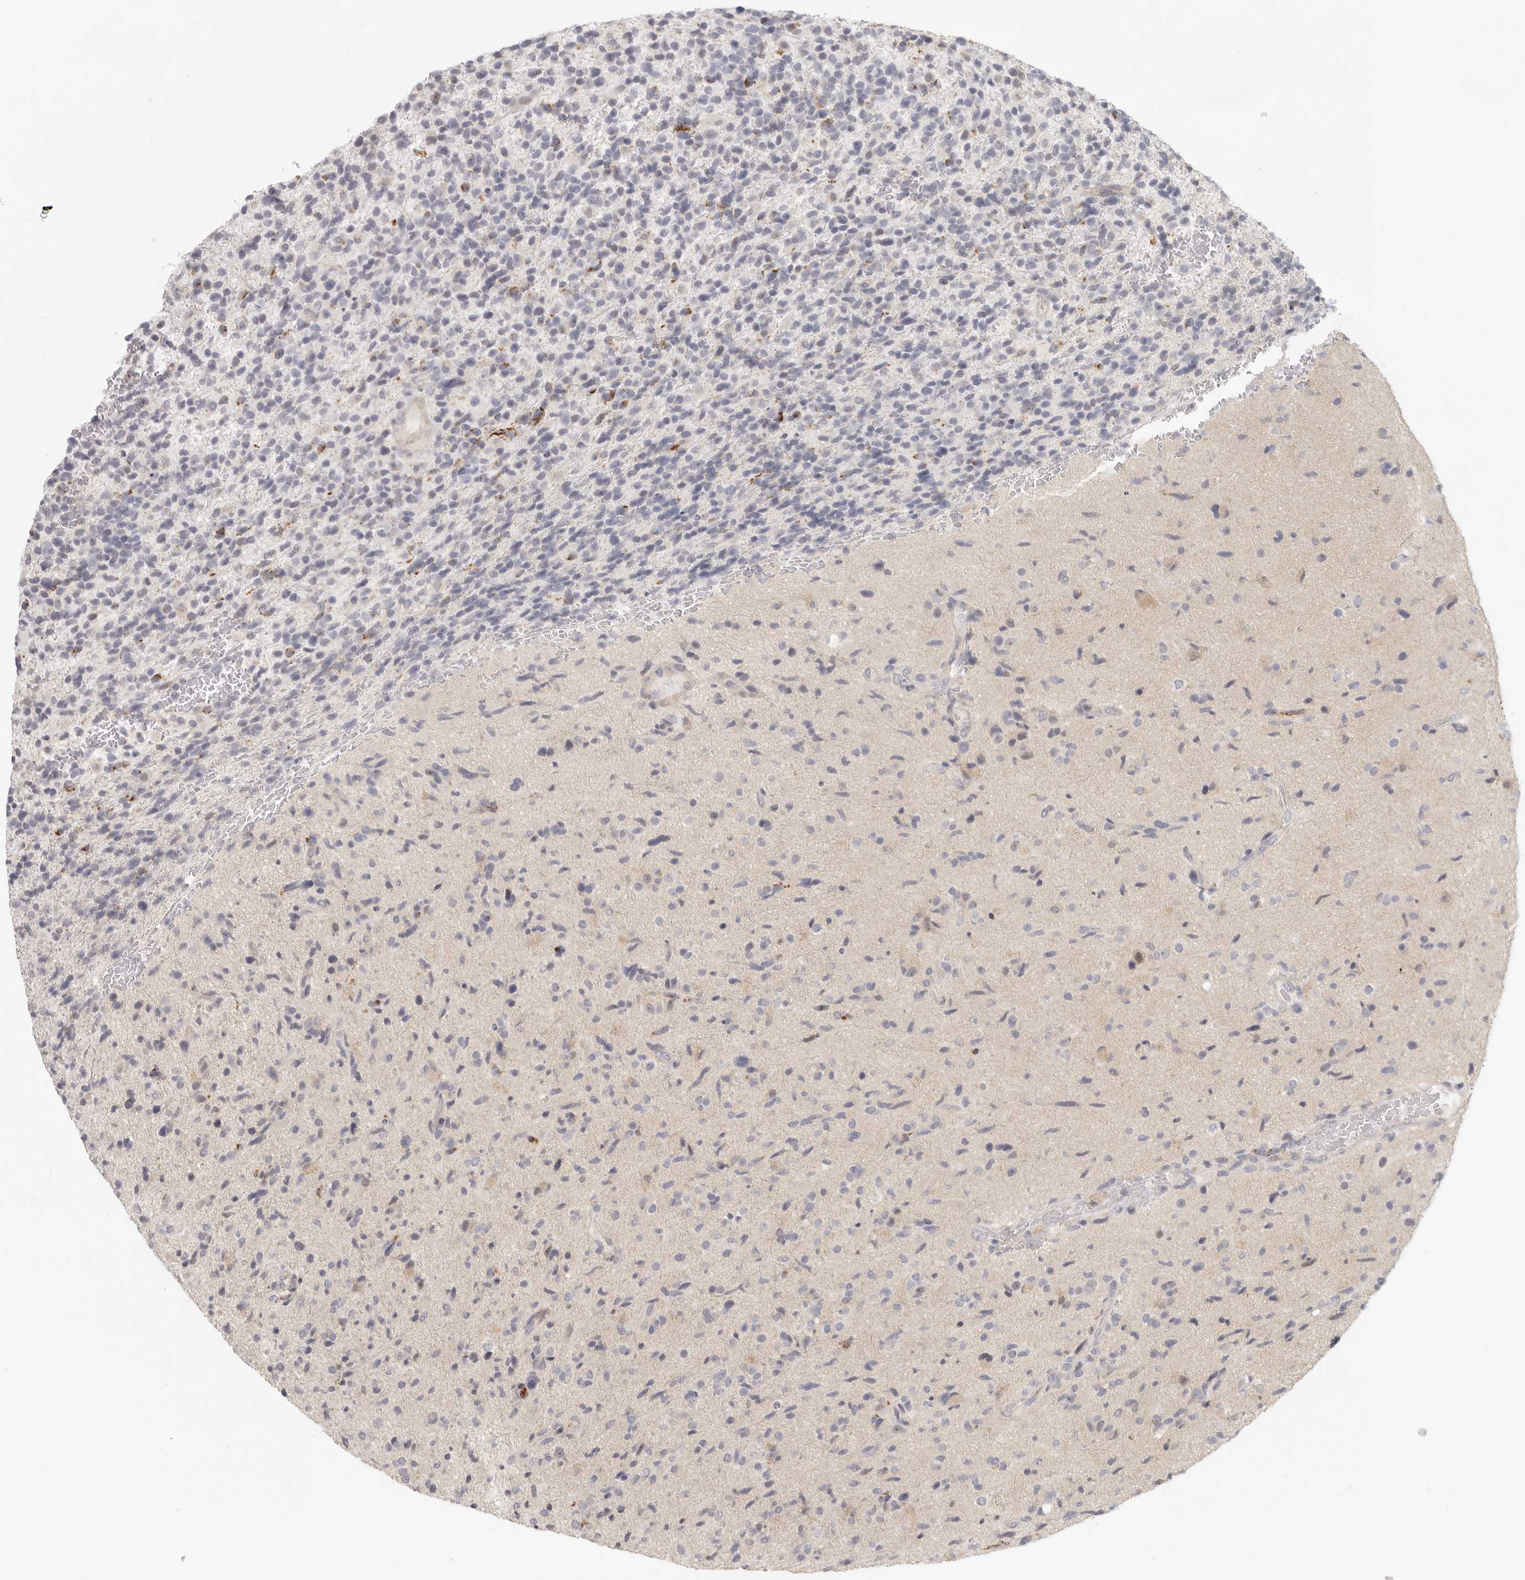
{"staining": {"intensity": "negative", "quantity": "none", "location": "none"}, "tissue": "glioma", "cell_type": "Tumor cells", "image_type": "cancer", "snomed": [{"axis": "morphology", "description": "Glioma, malignant, High grade"}, {"axis": "topography", "description": "Brain"}], "caption": "This is an IHC image of human glioma. There is no expression in tumor cells.", "gene": "AHDC1", "patient": {"sex": "male", "age": 72}}